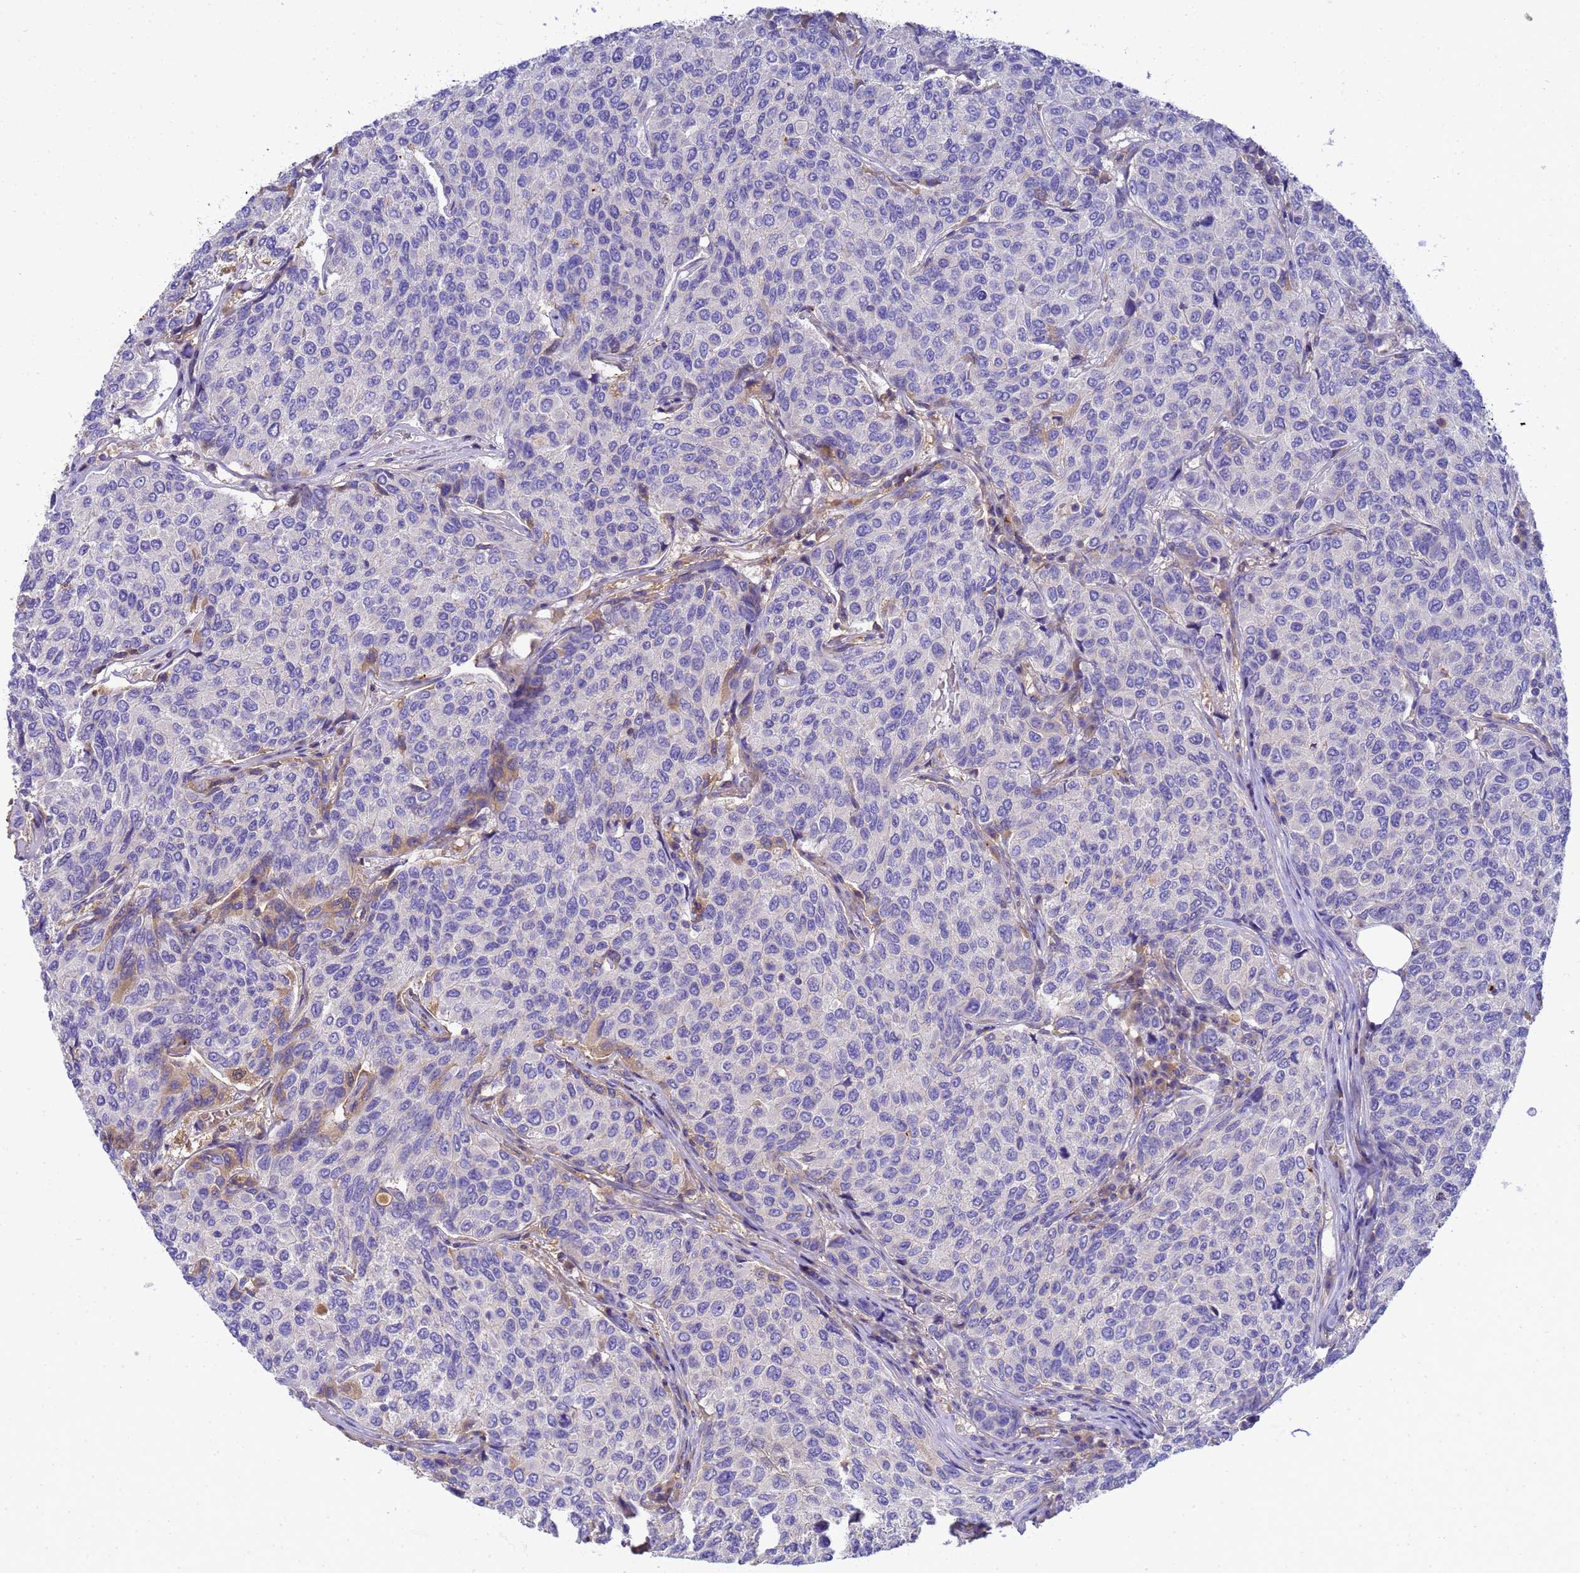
{"staining": {"intensity": "negative", "quantity": "none", "location": "none"}, "tissue": "breast cancer", "cell_type": "Tumor cells", "image_type": "cancer", "snomed": [{"axis": "morphology", "description": "Duct carcinoma"}, {"axis": "topography", "description": "Breast"}], "caption": "The micrograph exhibits no significant expression in tumor cells of breast infiltrating ductal carcinoma.", "gene": "TBCD", "patient": {"sex": "female", "age": 55}}